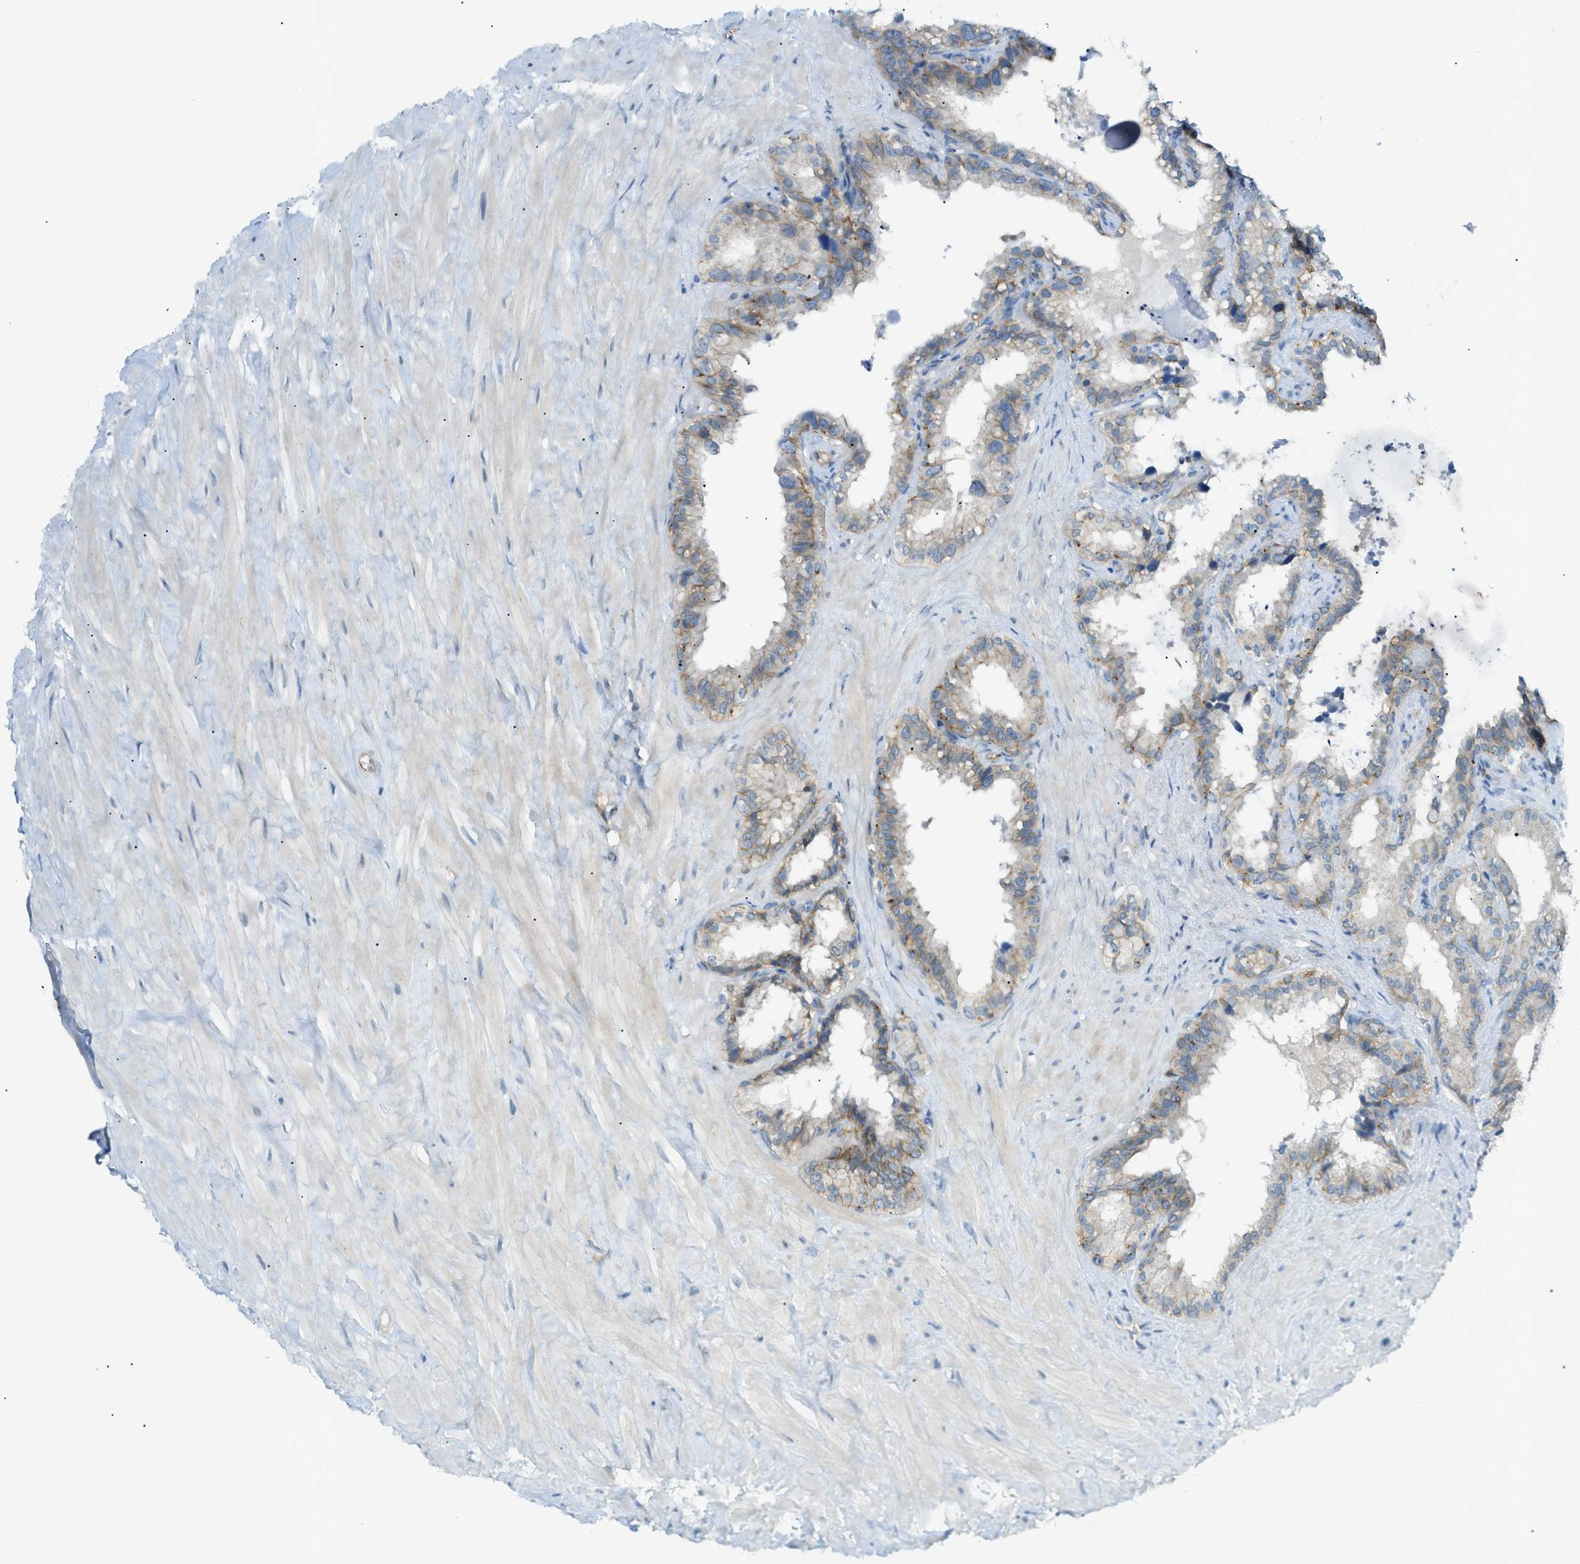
{"staining": {"intensity": "moderate", "quantity": "25%-75%", "location": "cytoplasmic/membranous"}, "tissue": "seminal vesicle", "cell_type": "Glandular cells", "image_type": "normal", "snomed": [{"axis": "morphology", "description": "Normal tissue, NOS"}, {"axis": "topography", "description": "Seminal veicle"}], "caption": "Immunohistochemistry photomicrograph of unremarkable human seminal vesicle stained for a protein (brown), which demonstrates medium levels of moderate cytoplasmic/membranous staining in about 25%-75% of glandular cells.", "gene": "GRK6", "patient": {"sex": "male", "age": 64}}